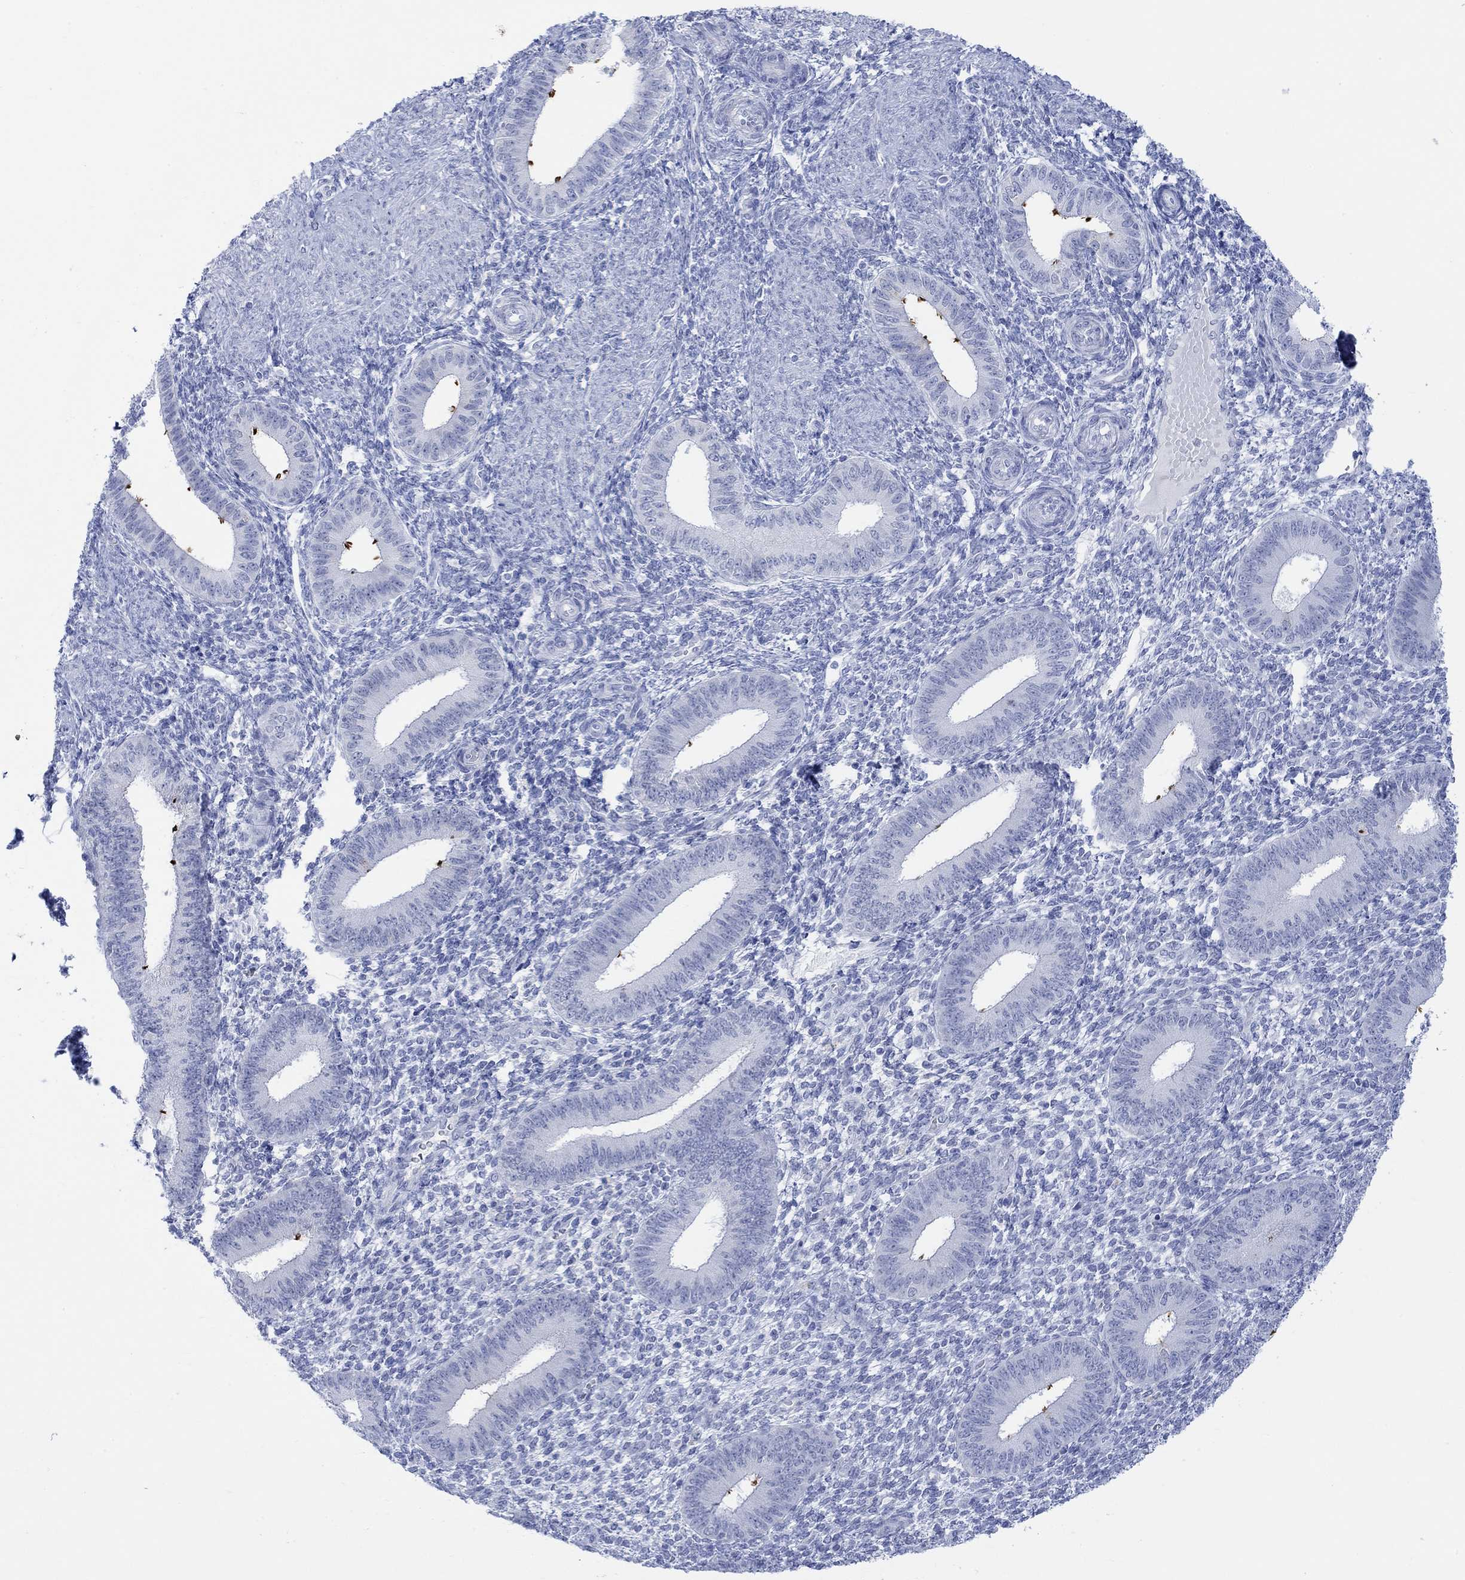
{"staining": {"intensity": "negative", "quantity": "none", "location": "none"}, "tissue": "endometrium", "cell_type": "Cells in endometrial stroma", "image_type": "normal", "snomed": [{"axis": "morphology", "description": "Normal tissue, NOS"}, {"axis": "topography", "description": "Endometrium"}], "caption": "This is a photomicrograph of IHC staining of benign endometrium, which shows no positivity in cells in endometrial stroma.", "gene": "AK8", "patient": {"sex": "female", "age": 39}}